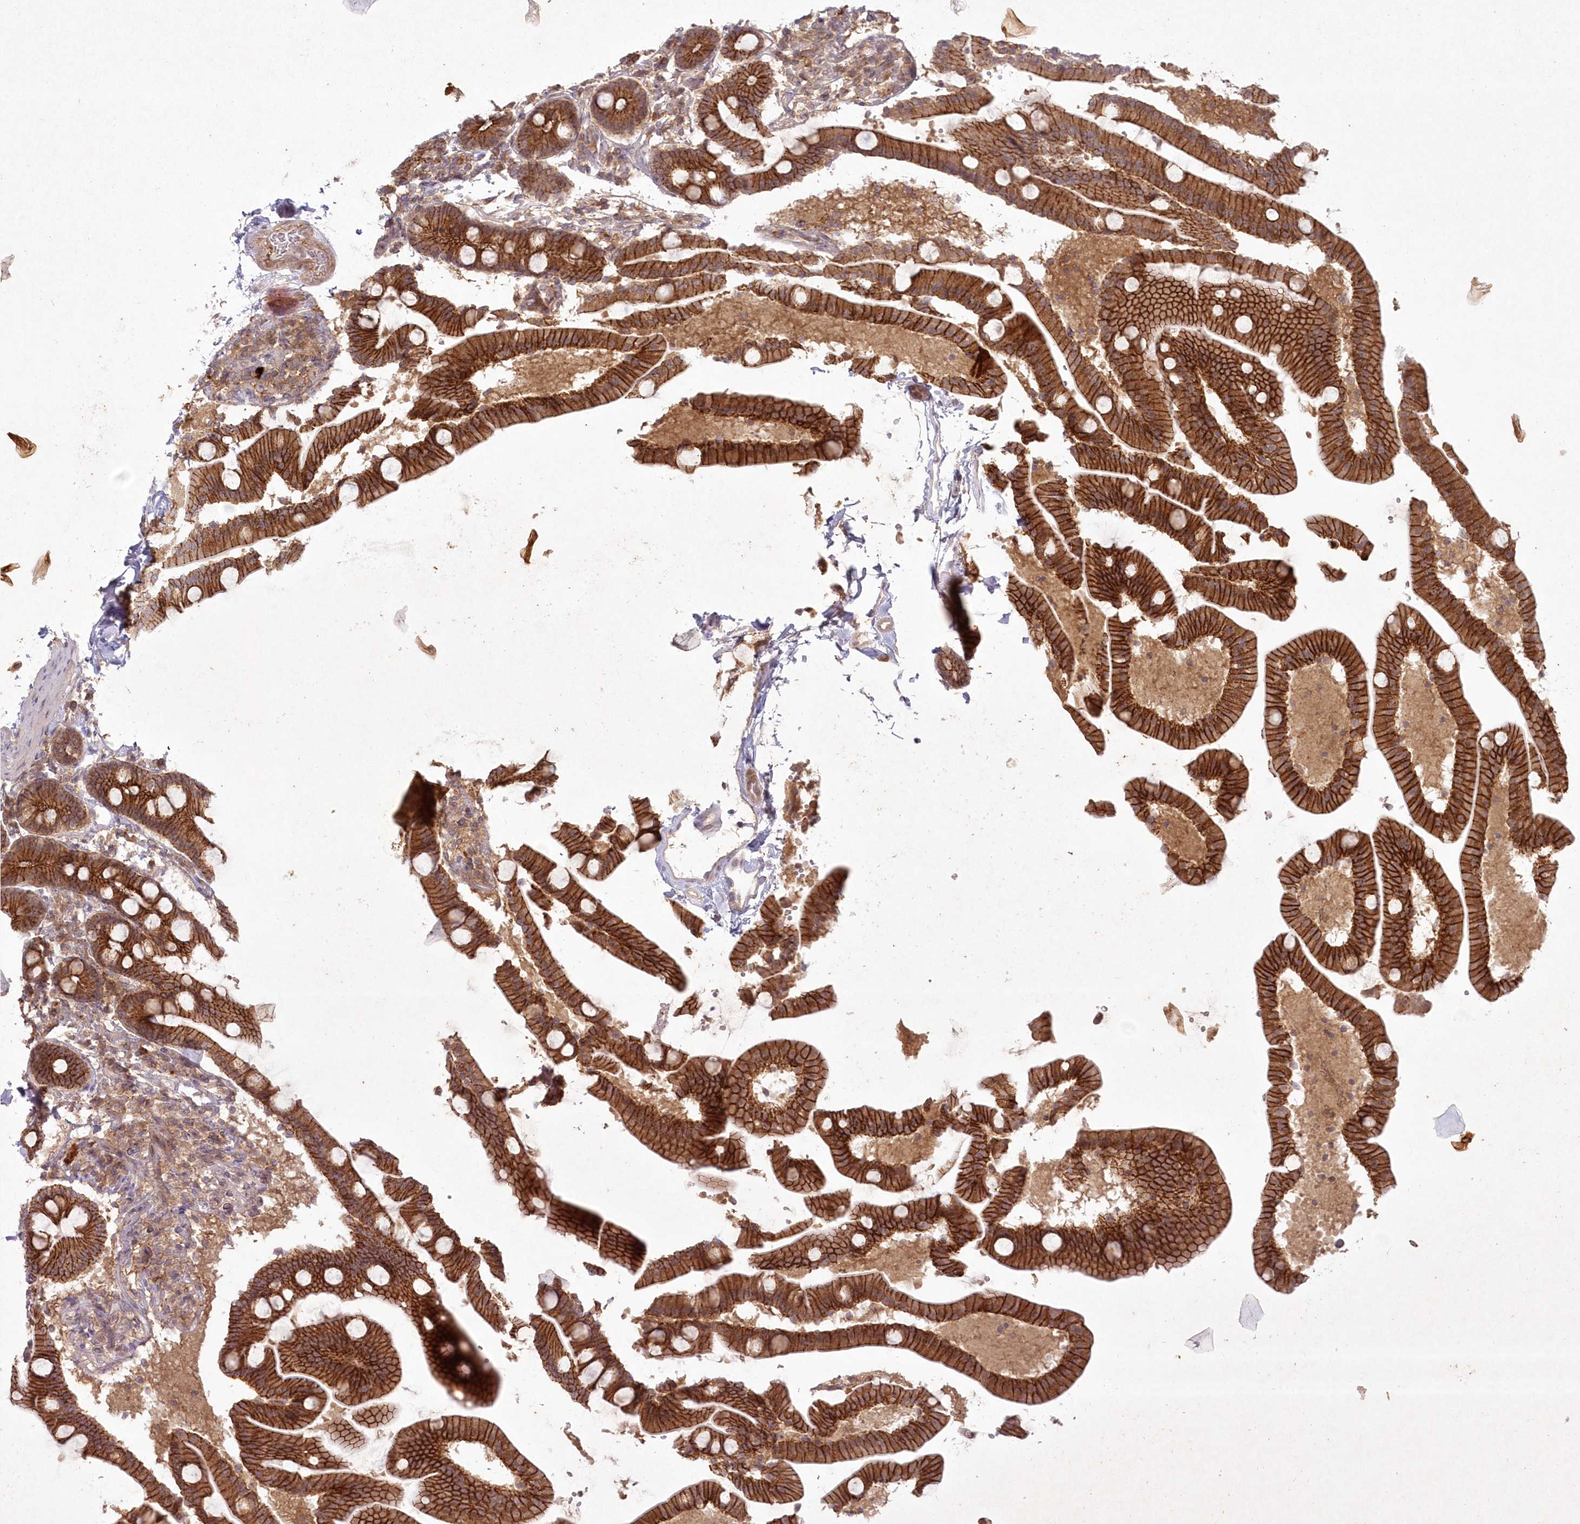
{"staining": {"intensity": "strong", "quantity": ">75%", "location": "cytoplasmic/membranous"}, "tissue": "duodenum", "cell_type": "Glandular cells", "image_type": "normal", "snomed": [{"axis": "morphology", "description": "Normal tissue, NOS"}, {"axis": "topography", "description": "Duodenum"}], "caption": "About >75% of glandular cells in unremarkable duodenum show strong cytoplasmic/membranous protein staining as visualized by brown immunohistochemical staining.", "gene": "TOGARAM2", "patient": {"sex": "male", "age": 54}}